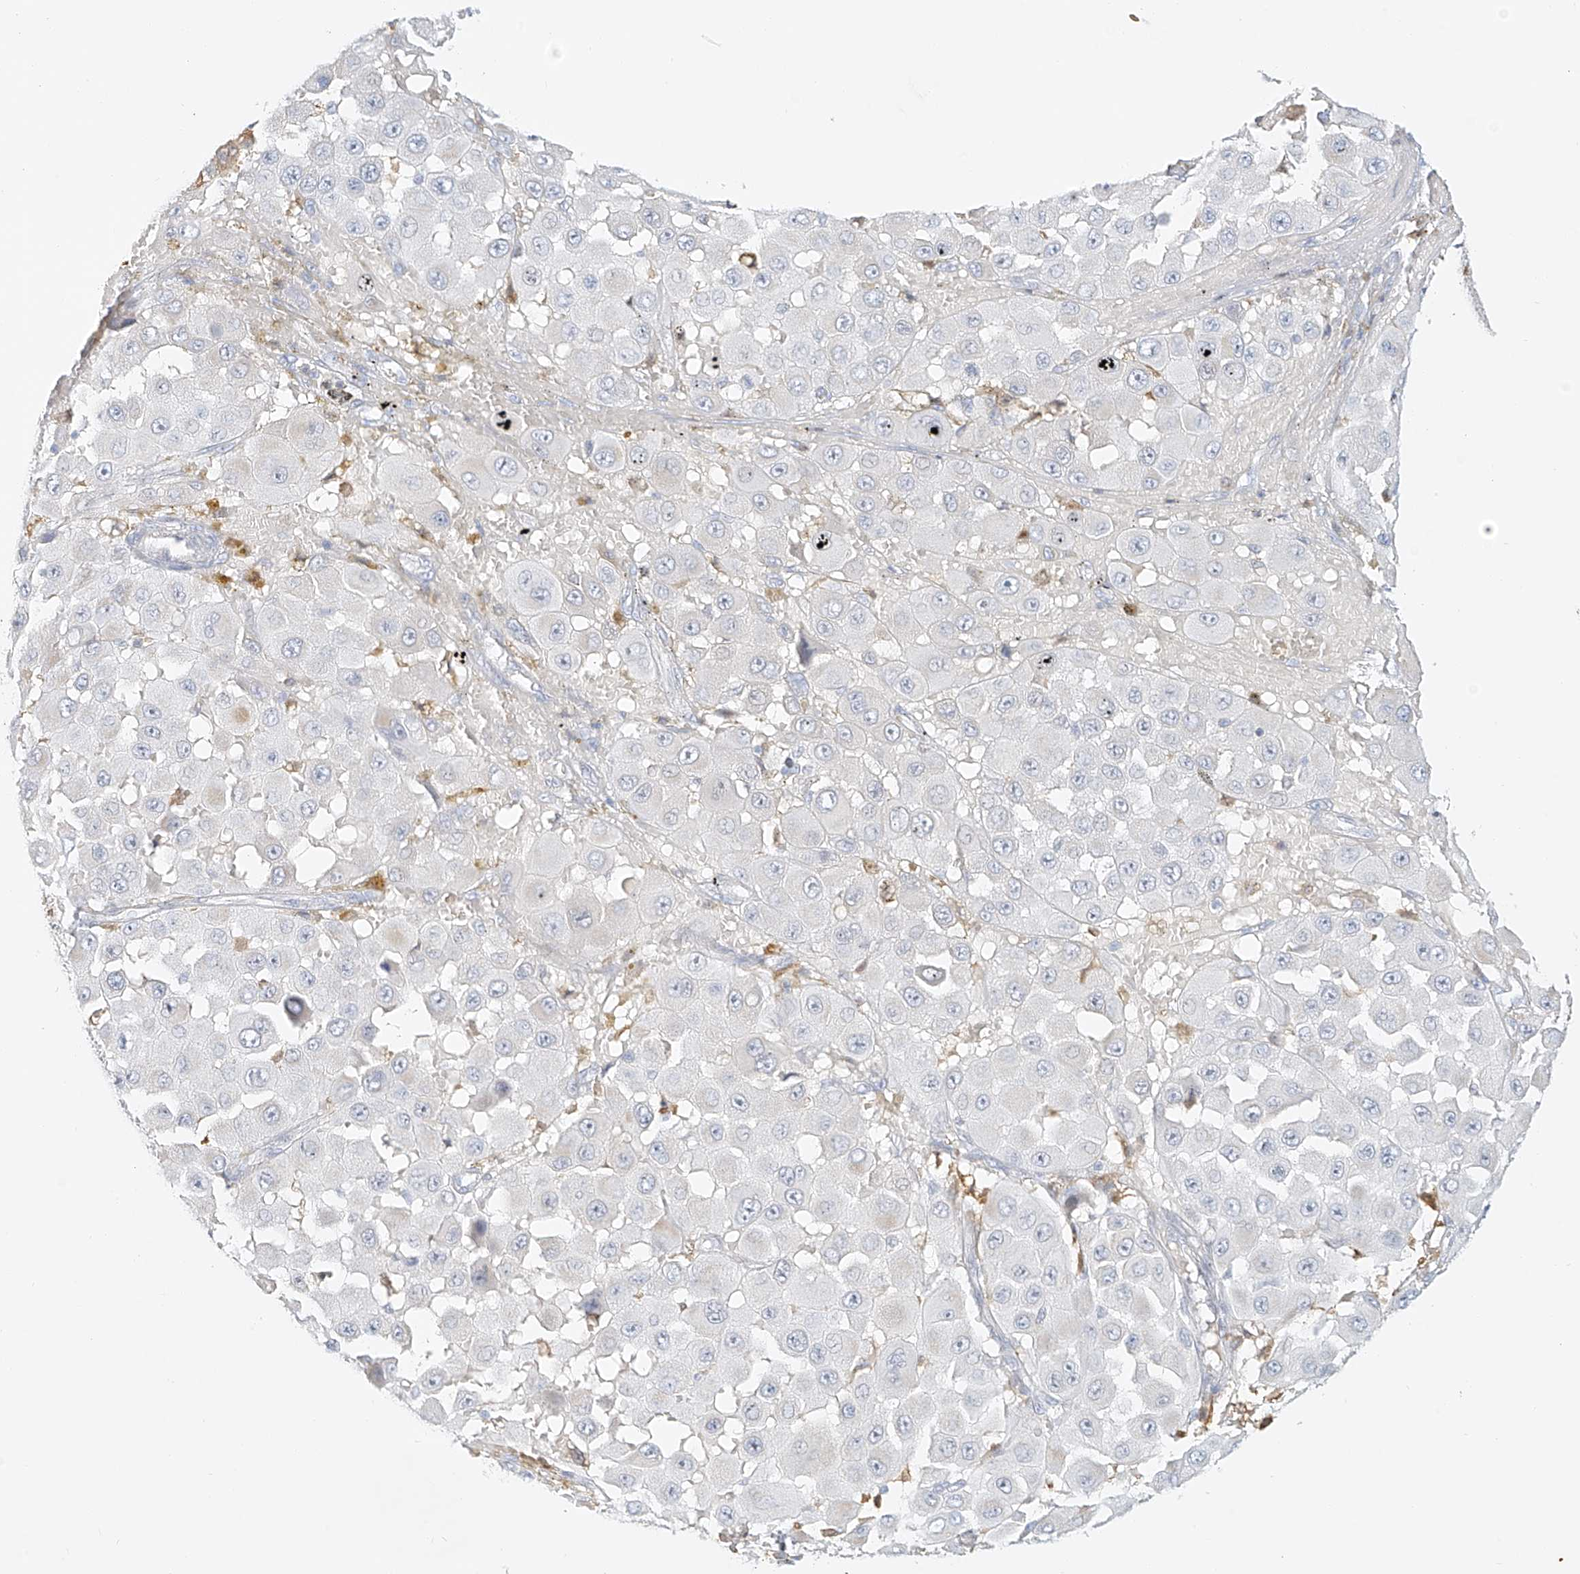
{"staining": {"intensity": "negative", "quantity": "none", "location": "none"}, "tissue": "melanoma", "cell_type": "Tumor cells", "image_type": "cancer", "snomed": [{"axis": "morphology", "description": "Malignant melanoma, NOS"}, {"axis": "topography", "description": "Skin"}], "caption": "Immunohistochemical staining of melanoma displays no significant expression in tumor cells. Brightfield microscopy of IHC stained with DAB (brown) and hematoxylin (blue), captured at high magnification.", "gene": "UPK1B", "patient": {"sex": "female", "age": 81}}